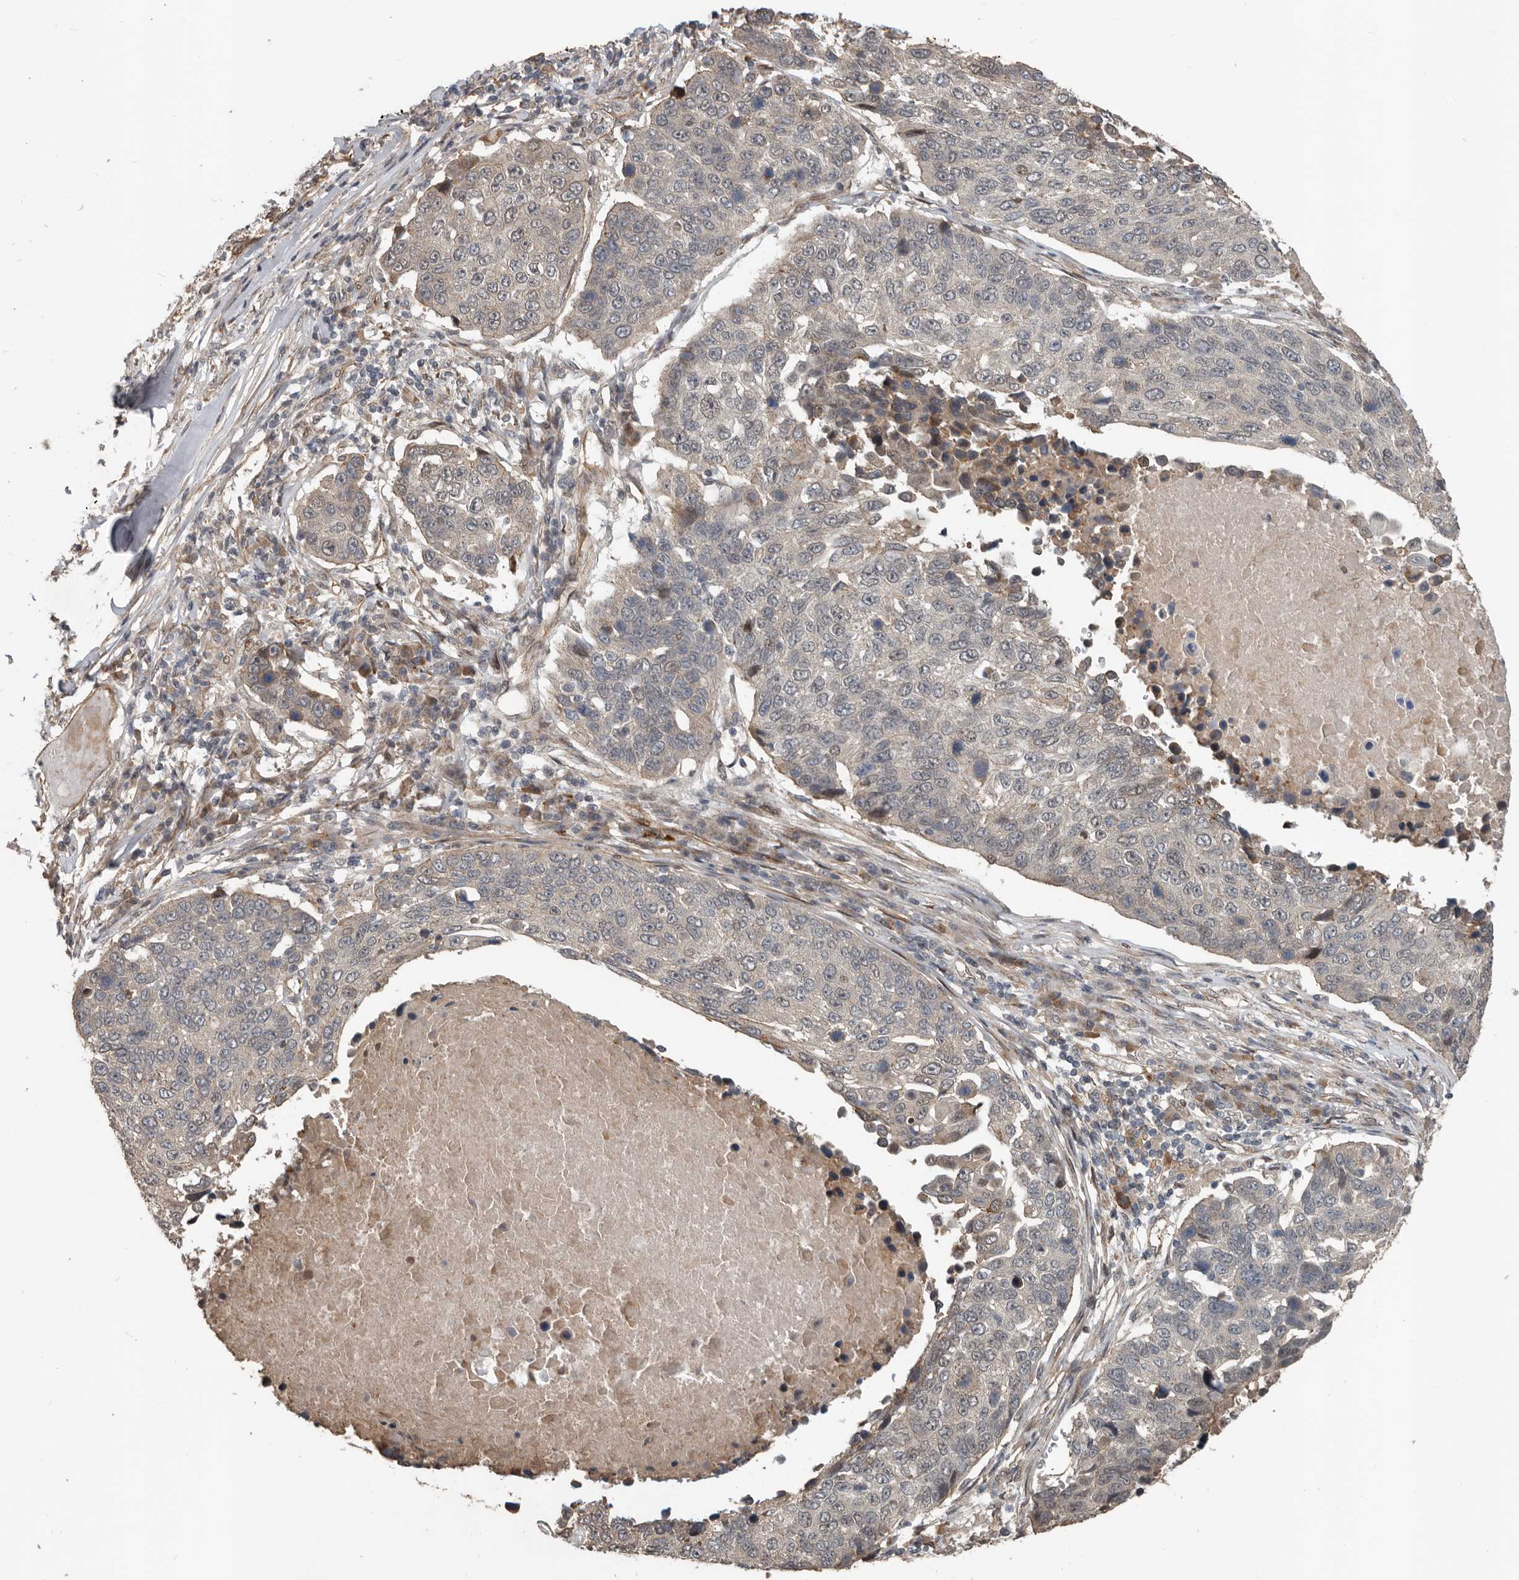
{"staining": {"intensity": "negative", "quantity": "none", "location": "none"}, "tissue": "lung cancer", "cell_type": "Tumor cells", "image_type": "cancer", "snomed": [{"axis": "morphology", "description": "Squamous cell carcinoma, NOS"}, {"axis": "topography", "description": "Lung"}], "caption": "A high-resolution micrograph shows immunohistochemistry (IHC) staining of lung cancer (squamous cell carcinoma), which demonstrates no significant staining in tumor cells. (Brightfield microscopy of DAB IHC at high magnification).", "gene": "YOD1", "patient": {"sex": "male", "age": 66}}